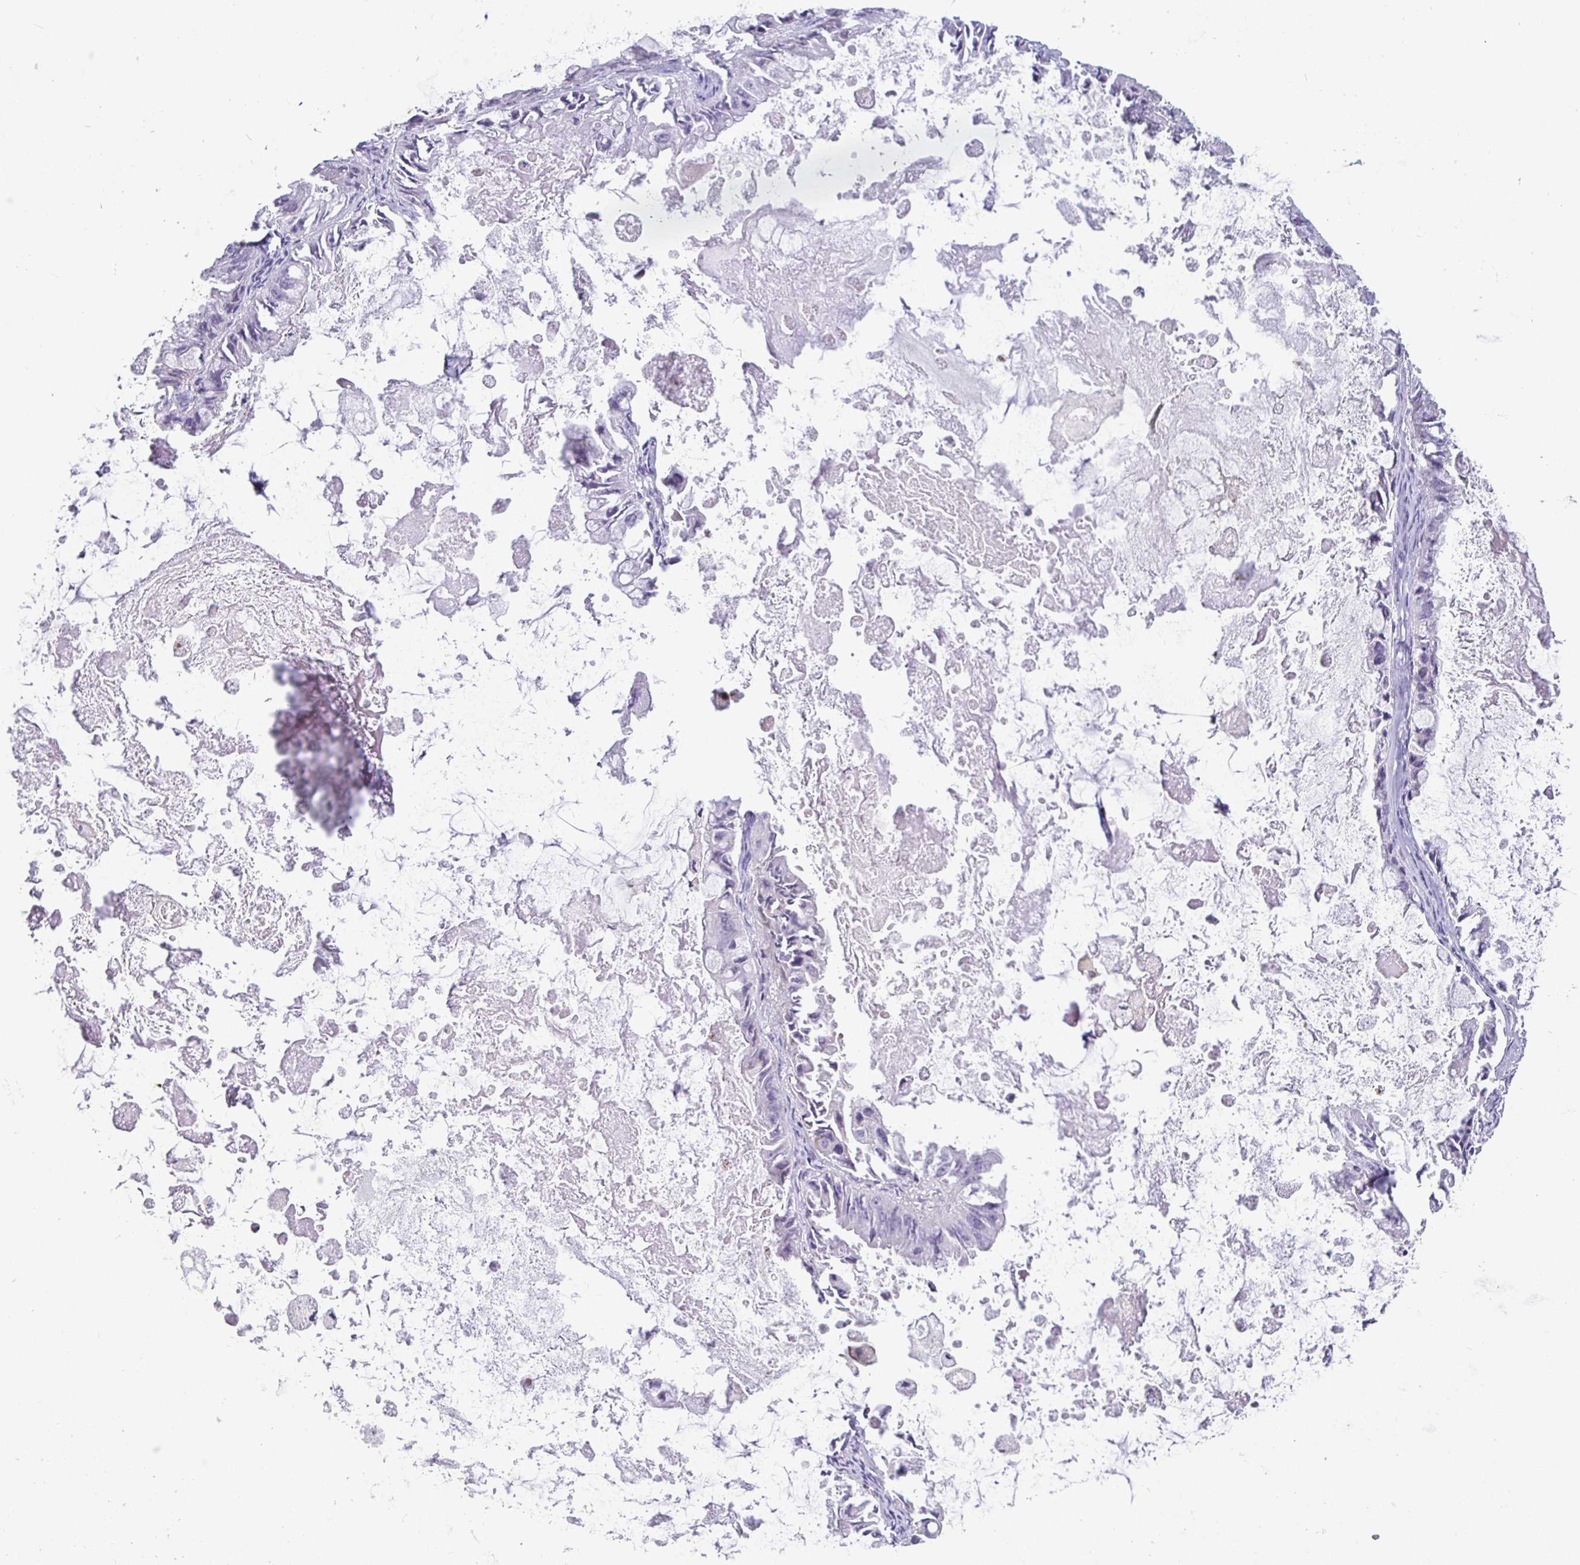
{"staining": {"intensity": "negative", "quantity": "none", "location": "none"}, "tissue": "ovarian cancer", "cell_type": "Tumor cells", "image_type": "cancer", "snomed": [{"axis": "morphology", "description": "Cystadenocarcinoma, mucinous, NOS"}, {"axis": "topography", "description": "Ovary"}], "caption": "There is no significant positivity in tumor cells of mucinous cystadenocarcinoma (ovarian).", "gene": "SIRPA", "patient": {"sex": "female", "age": 61}}